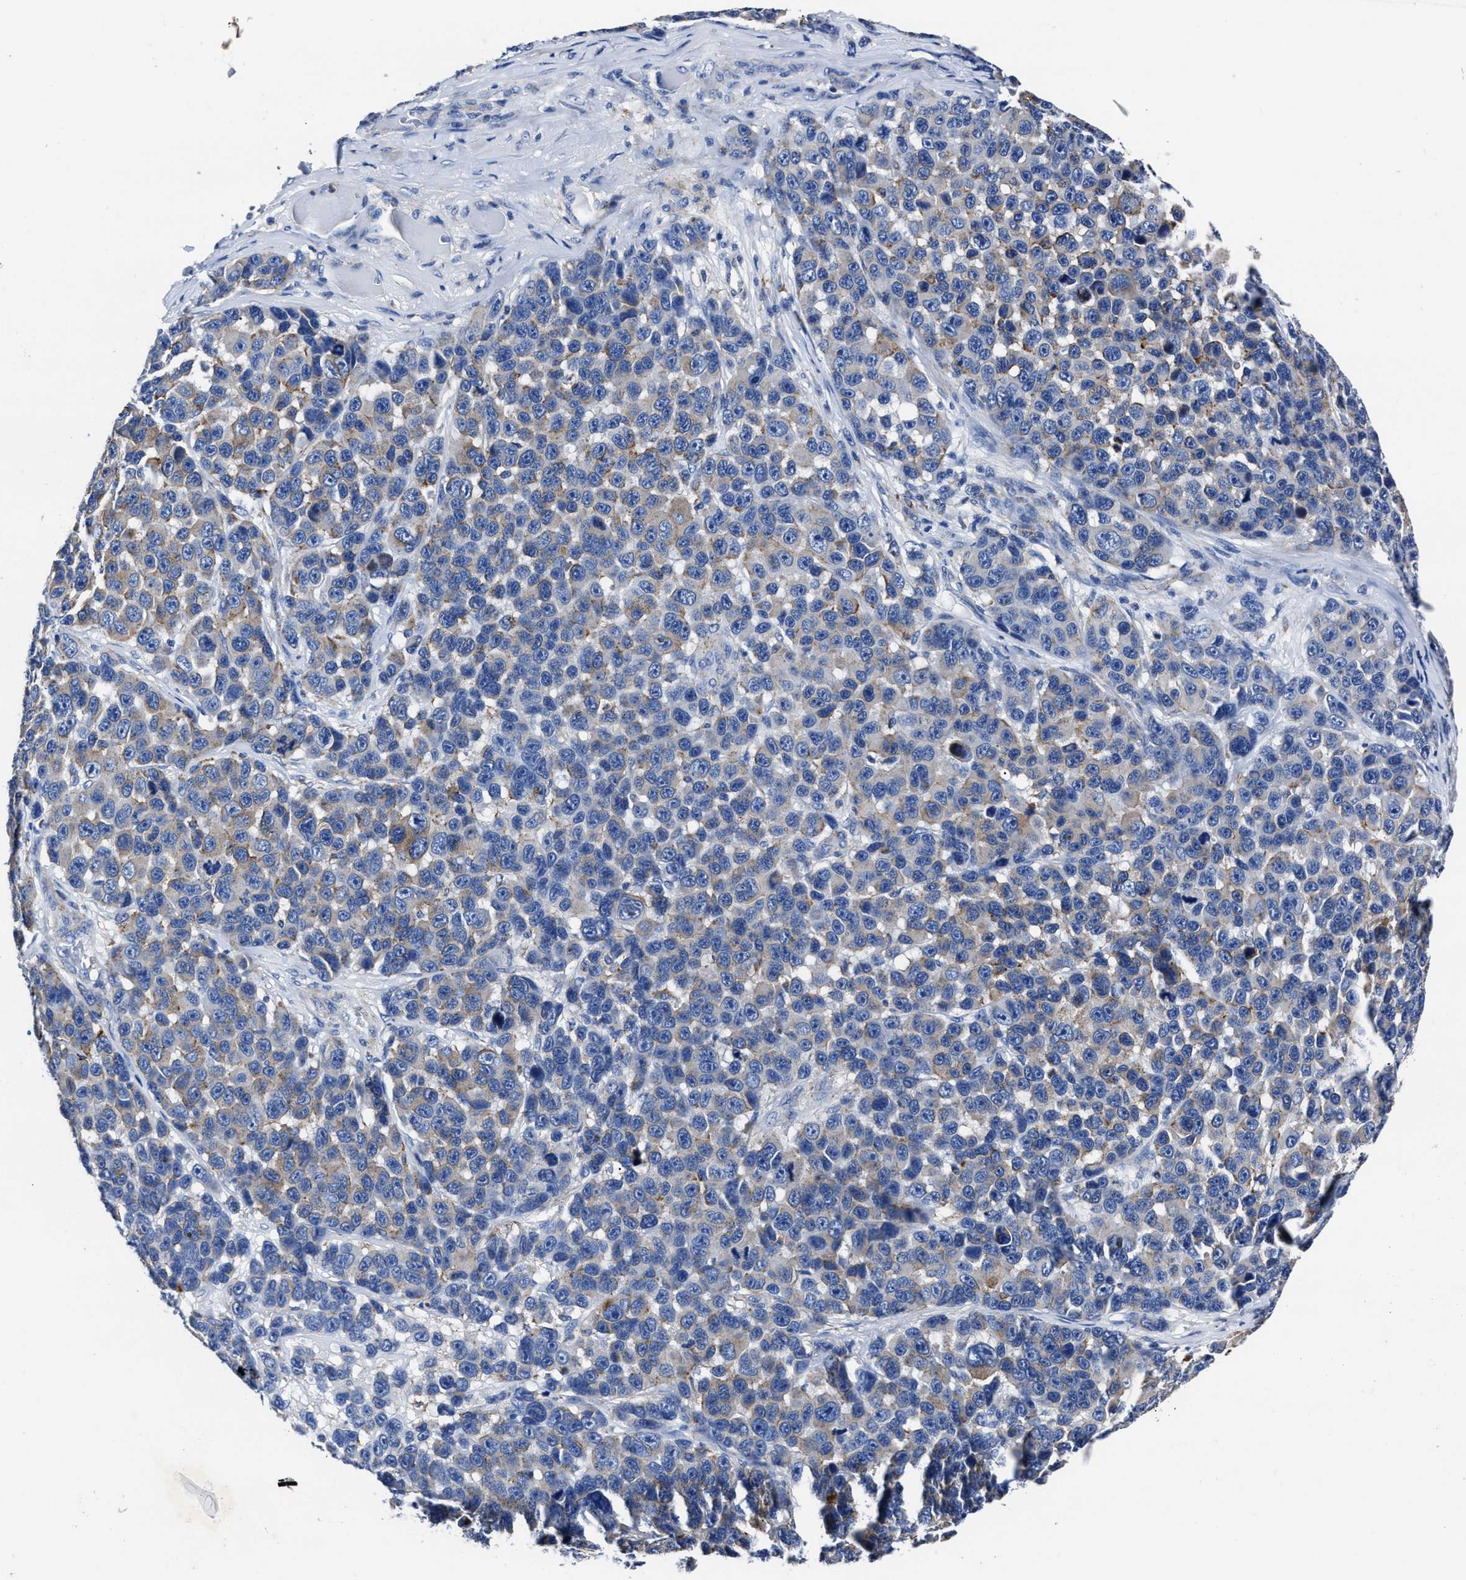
{"staining": {"intensity": "weak", "quantity": "<25%", "location": "cytoplasmic/membranous"}, "tissue": "melanoma", "cell_type": "Tumor cells", "image_type": "cancer", "snomed": [{"axis": "morphology", "description": "Malignant melanoma, NOS"}, {"axis": "topography", "description": "Skin"}], "caption": "This is a photomicrograph of immunohistochemistry staining of malignant melanoma, which shows no expression in tumor cells.", "gene": "LAMTOR4", "patient": {"sex": "male", "age": 53}}